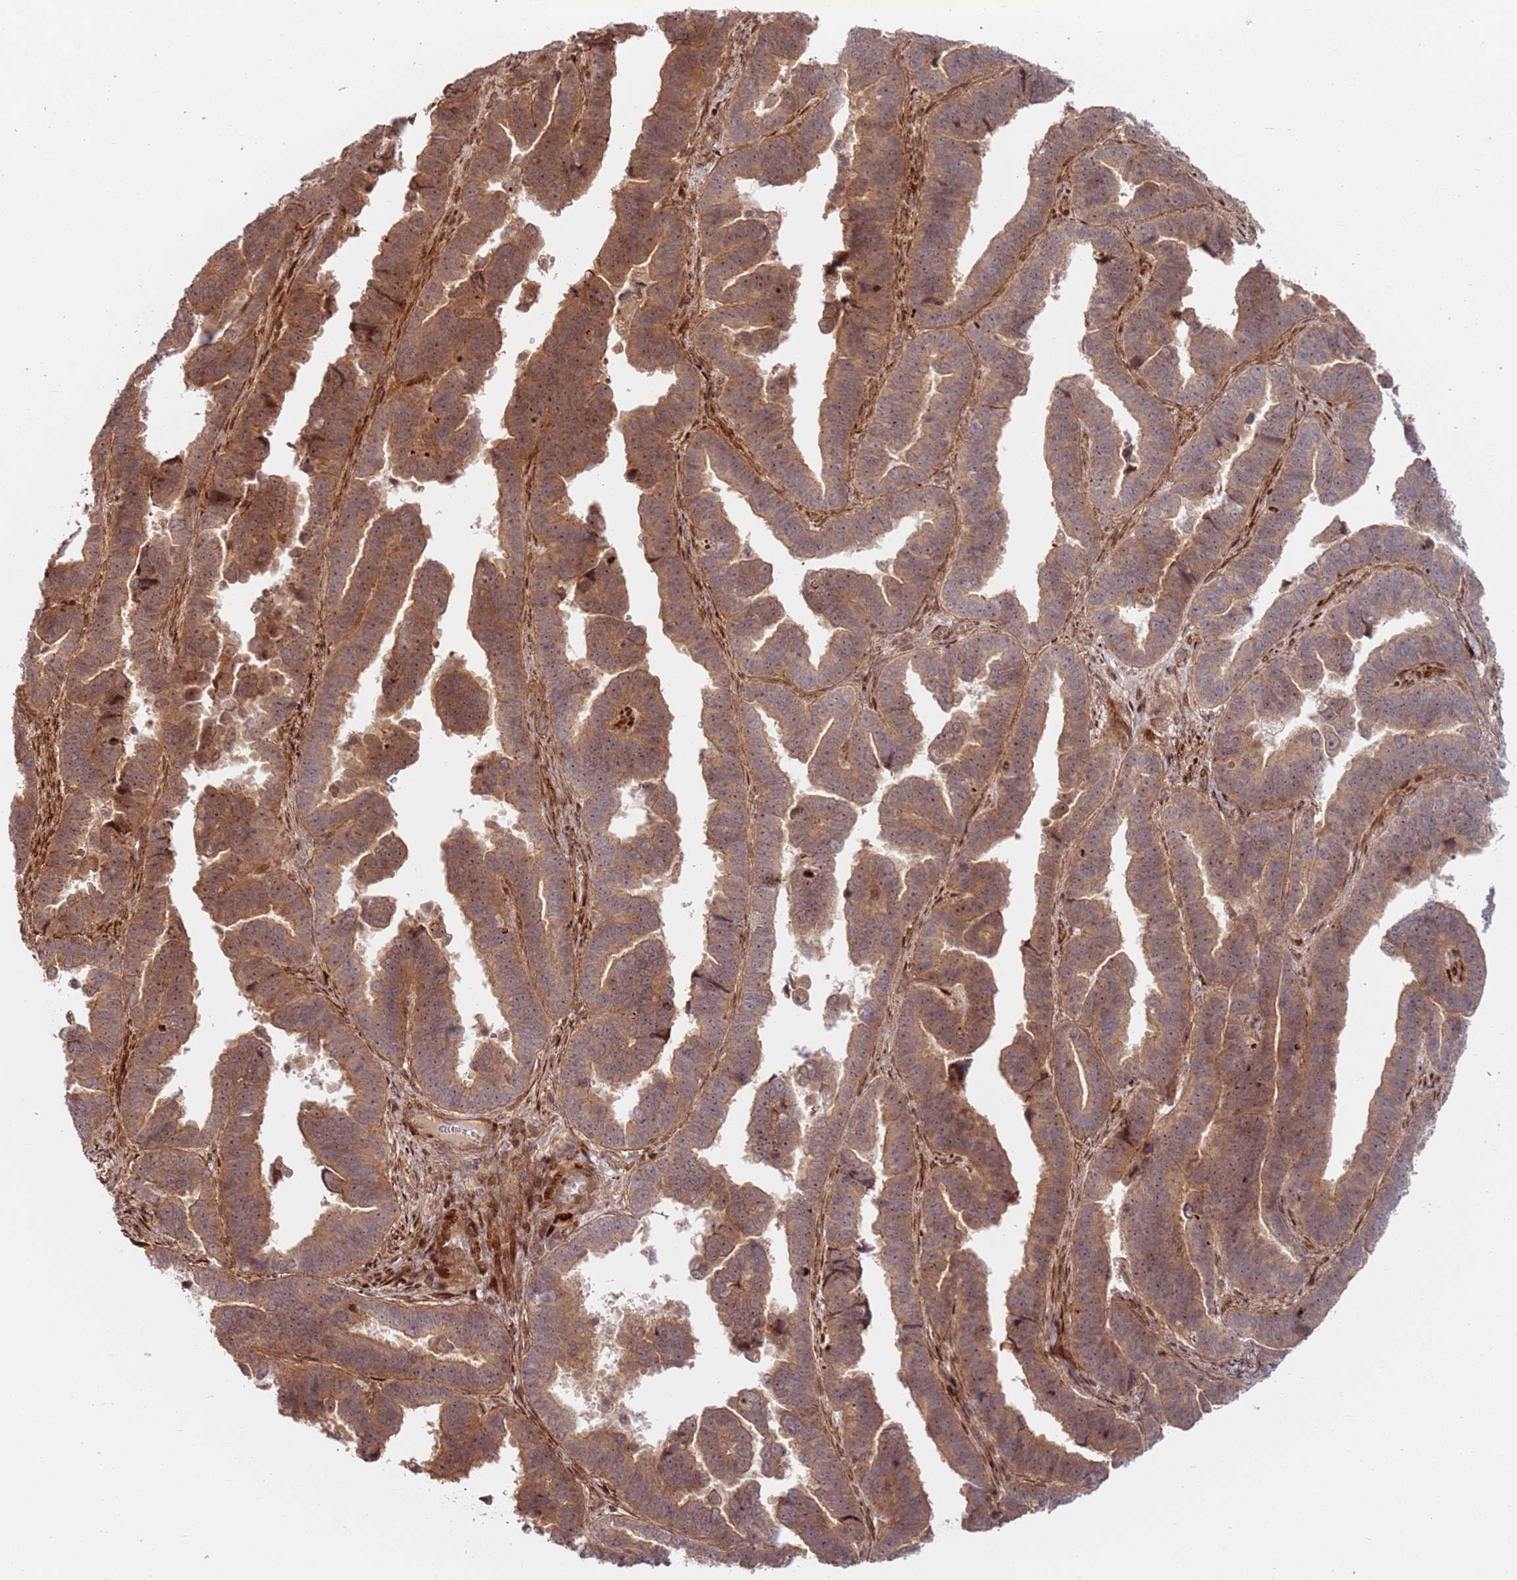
{"staining": {"intensity": "moderate", "quantity": ">75%", "location": "cytoplasmic/membranous"}, "tissue": "endometrial cancer", "cell_type": "Tumor cells", "image_type": "cancer", "snomed": [{"axis": "morphology", "description": "Adenocarcinoma, NOS"}, {"axis": "topography", "description": "Endometrium"}], "caption": "DAB immunohistochemical staining of human endometrial cancer (adenocarcinoma) reveals moderate cytoplasmic/membranous protein expression in about >75% of tumor cells. The protein is stained brown, and the nuclei are stained in blue (DAB (3,3'-diaminobenzidine) IHC with brightfield microscopy, high magnification).", "gene": "TMEM233", "patient": {"sex": "female", "age": 75}}